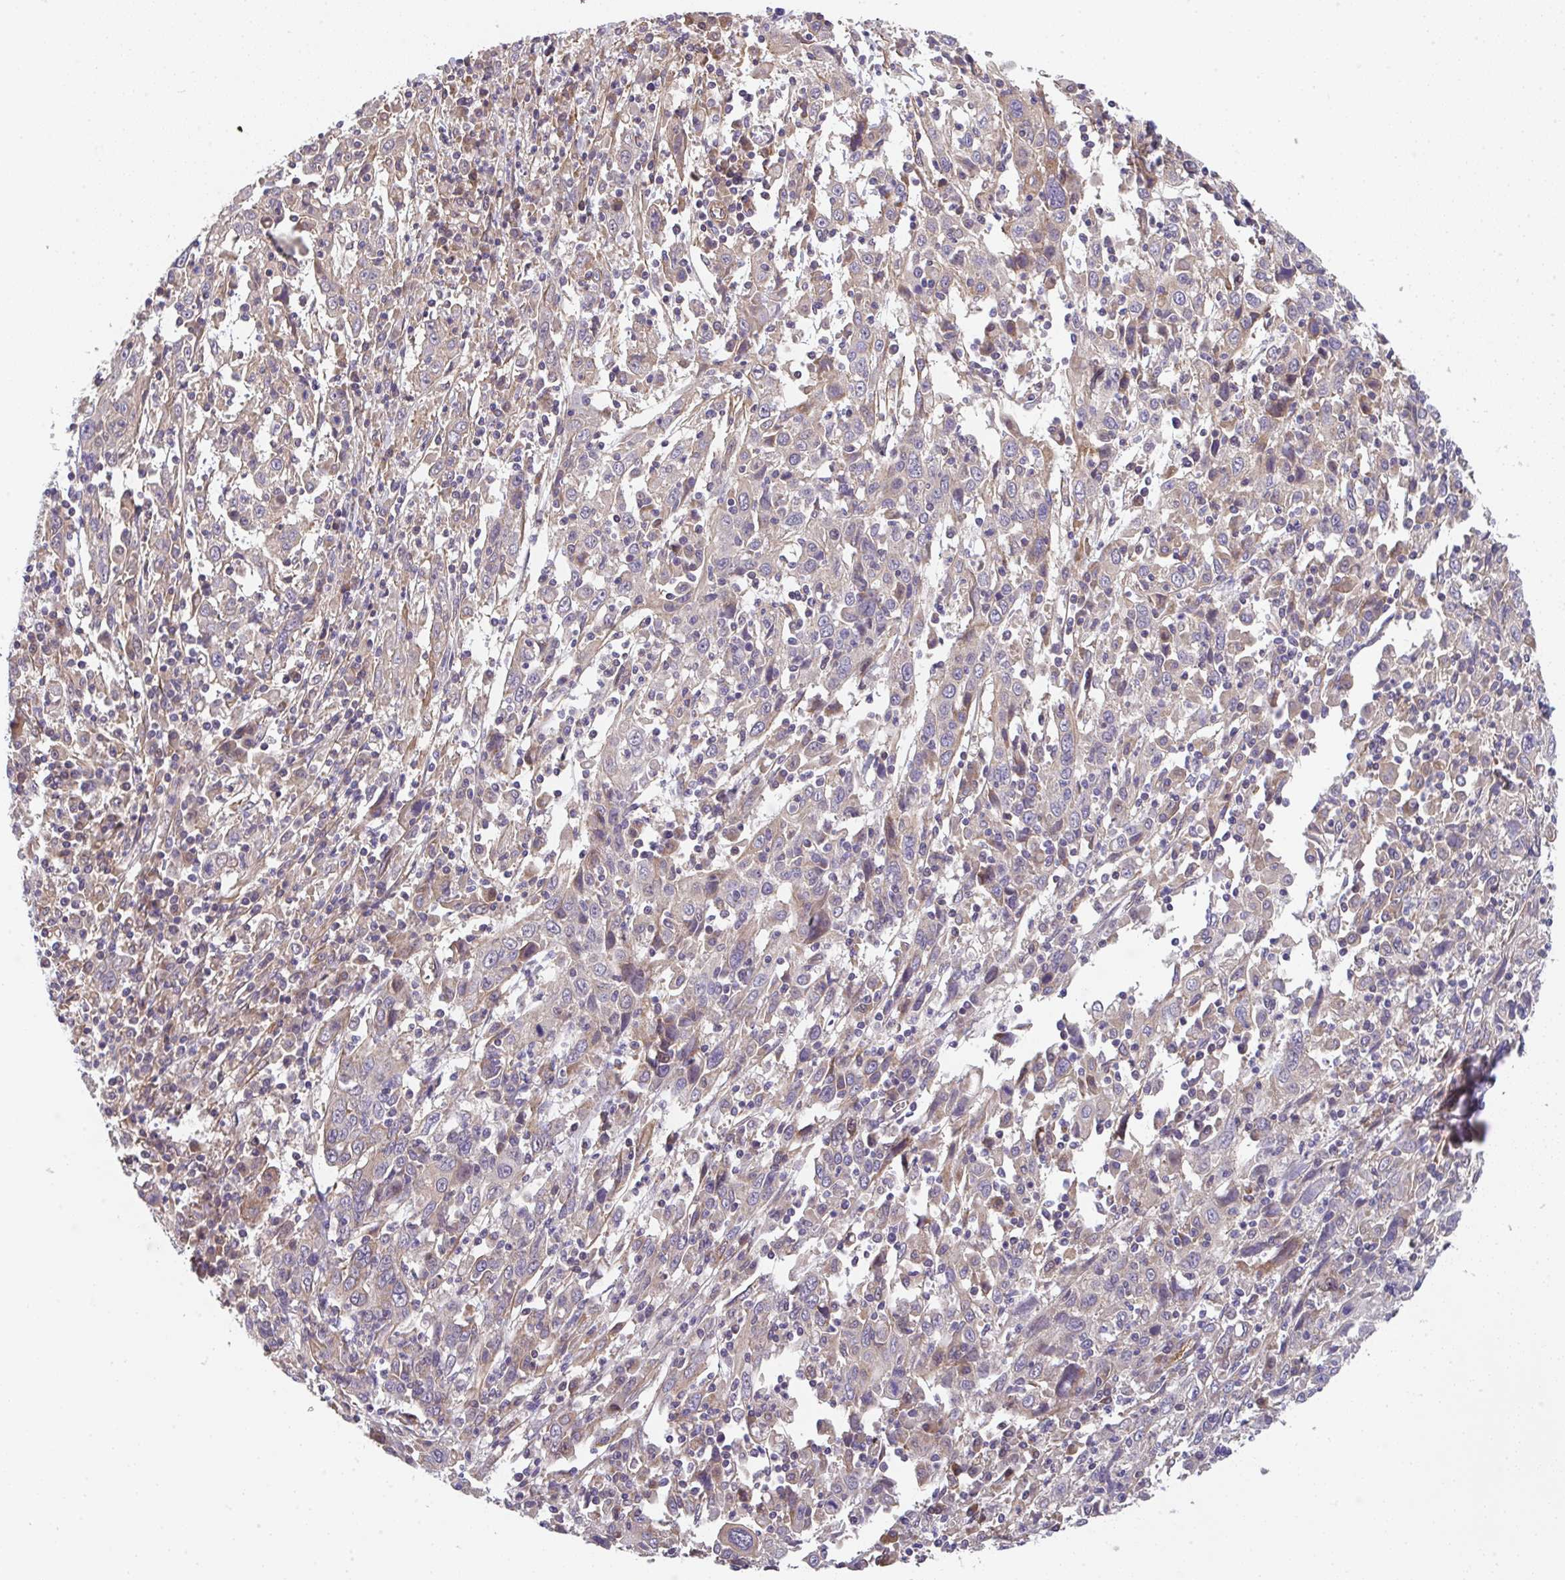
{"staining": {"intensity": "weak", "quantity": ">75%", "location": "cytoplasmic/membranous"}, "tissue": "cervical cancer", "cell_type": "Tumor cells", "image_type": "cancer", "snomed": [{"axis": "morphology", "description": "Squamous cell carcinoma, NOS"}, {"axis": "topography", "description": "Cervix"}], "caption": "This is a photomicrograph of immunohistochemistry (IHC) staining of cervical cancer, which shows weak positivity in the cytoplasmic/membranous of tumor cells.", "gene": "ZNF696", "patient": {"sex": "female", "age": 46}}